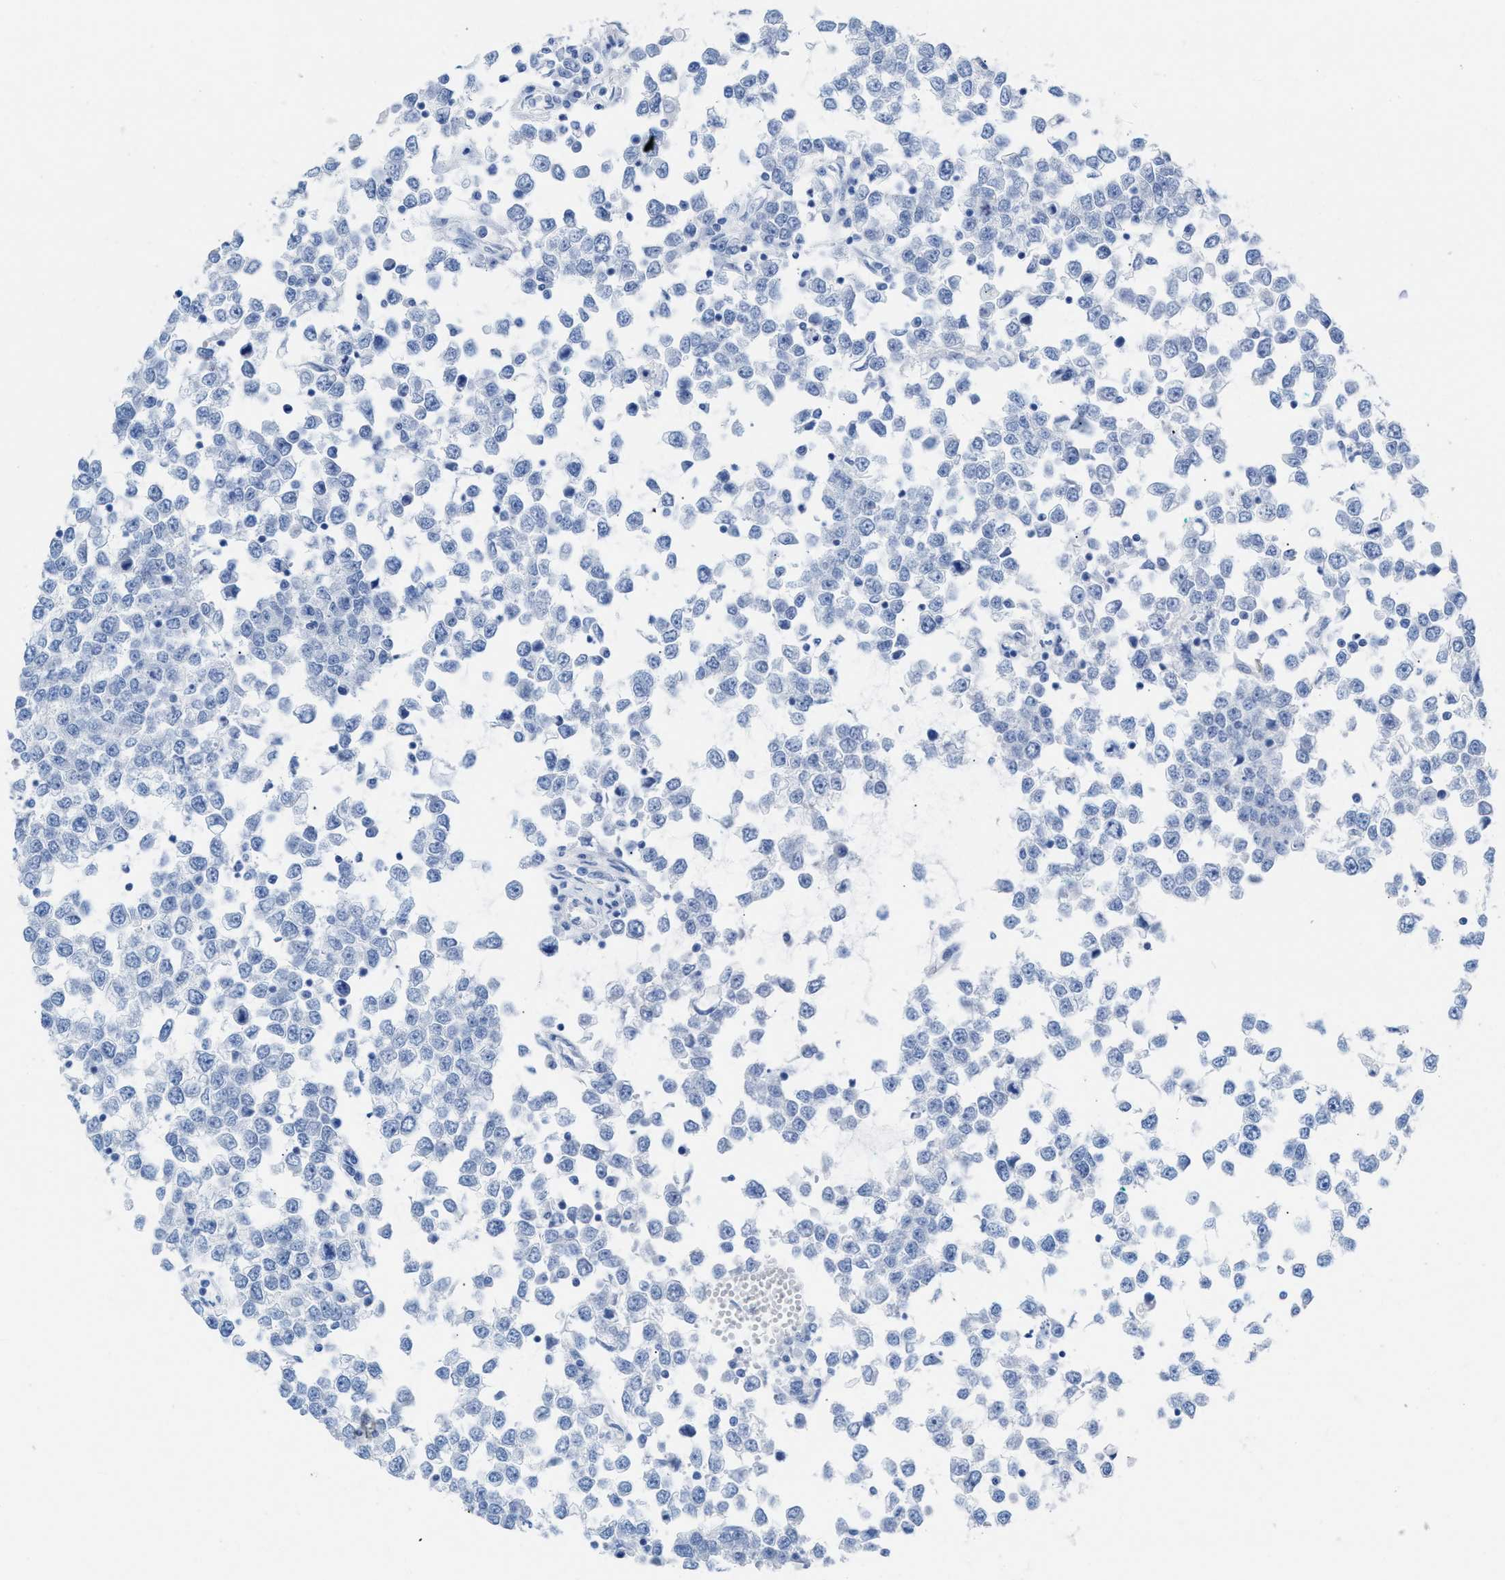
{"staining": {"intensity": "negative", "quantity": "none", "location": "none"}, "tissue": "testis cancer", "cell_type": "Tumor cells", "image_type": "cancer", "snomed": [{"axis": "morphology", "description": "Seminoma, NOS"}, {"axis": "topography", "description": "Testis"}], "caption": "This is an immunohistochemistry histopathology image of human testis cancer. There is no expression in tumor cells.", "gene": "CPA1", "patient": {"sex": "male", "age": 65}}